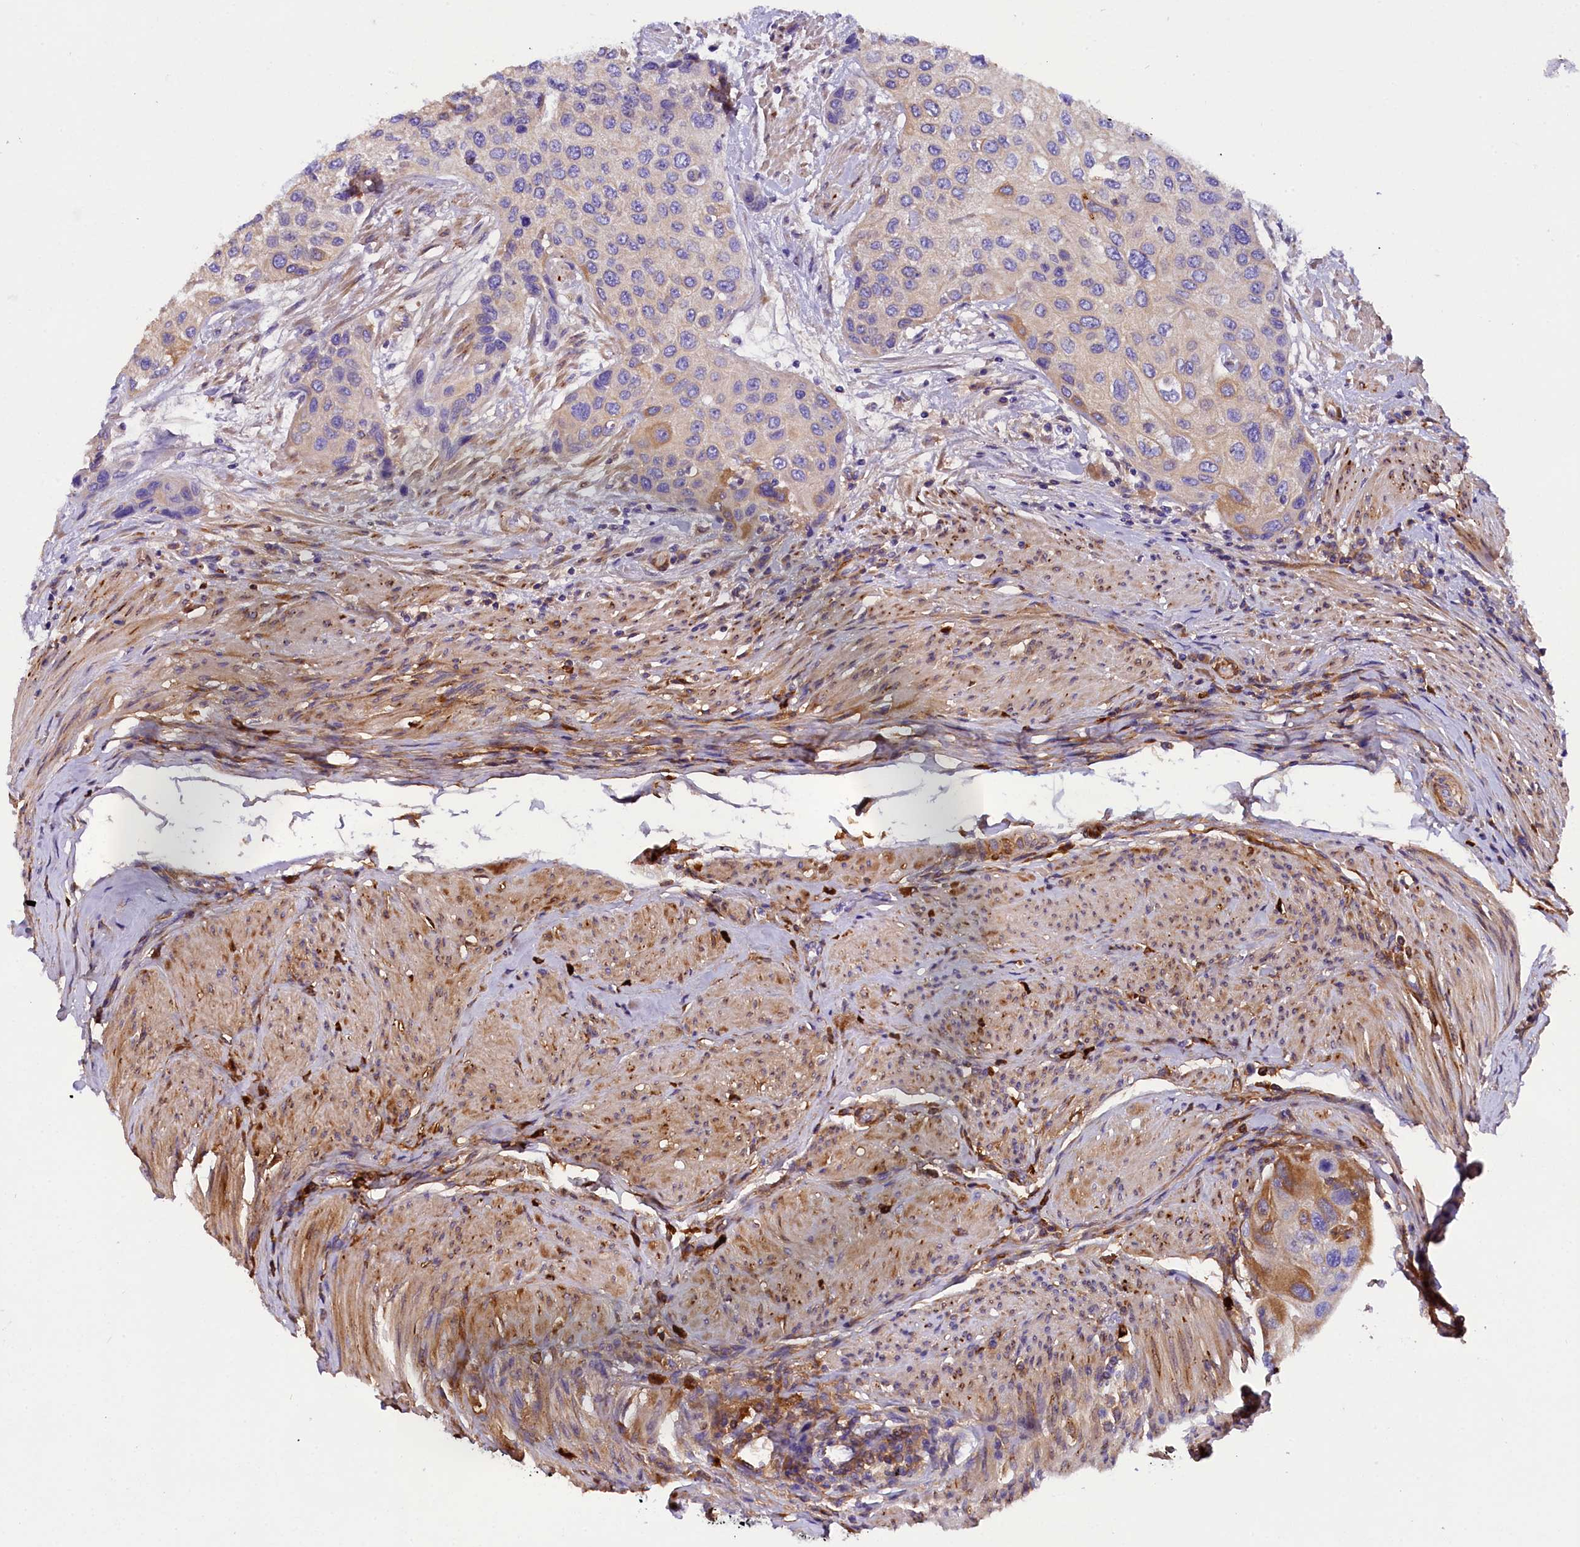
{"staining": {"intensity": "weak", "quantity": "<25%", "location": "cytoplasmic/membranous"}, "tissue": "urothelial cancer", "cell_type": "Tumor cells", "image_type": "cancer", "snomed": [{"axis": "morphology", "description": "Normal tissue, NOS"}, {"axis": "morphology", "description": "Urothelial carcinoma, High grade"}, {"axis": "topography", "description": "Vascular tissue"}, {"axis": "topography", "description": "Urinary bladder"}], "caption": "Urothelial carcinoma (high-grade) was stained to show a protein in brown. There is no significant staining in tumor cells. (DAB immunohistochemistry (IHC) visualized using brightfield microscopy, high magnification).", "gene": "SOD3", "patient": {"sex": "female", "age": 56}}